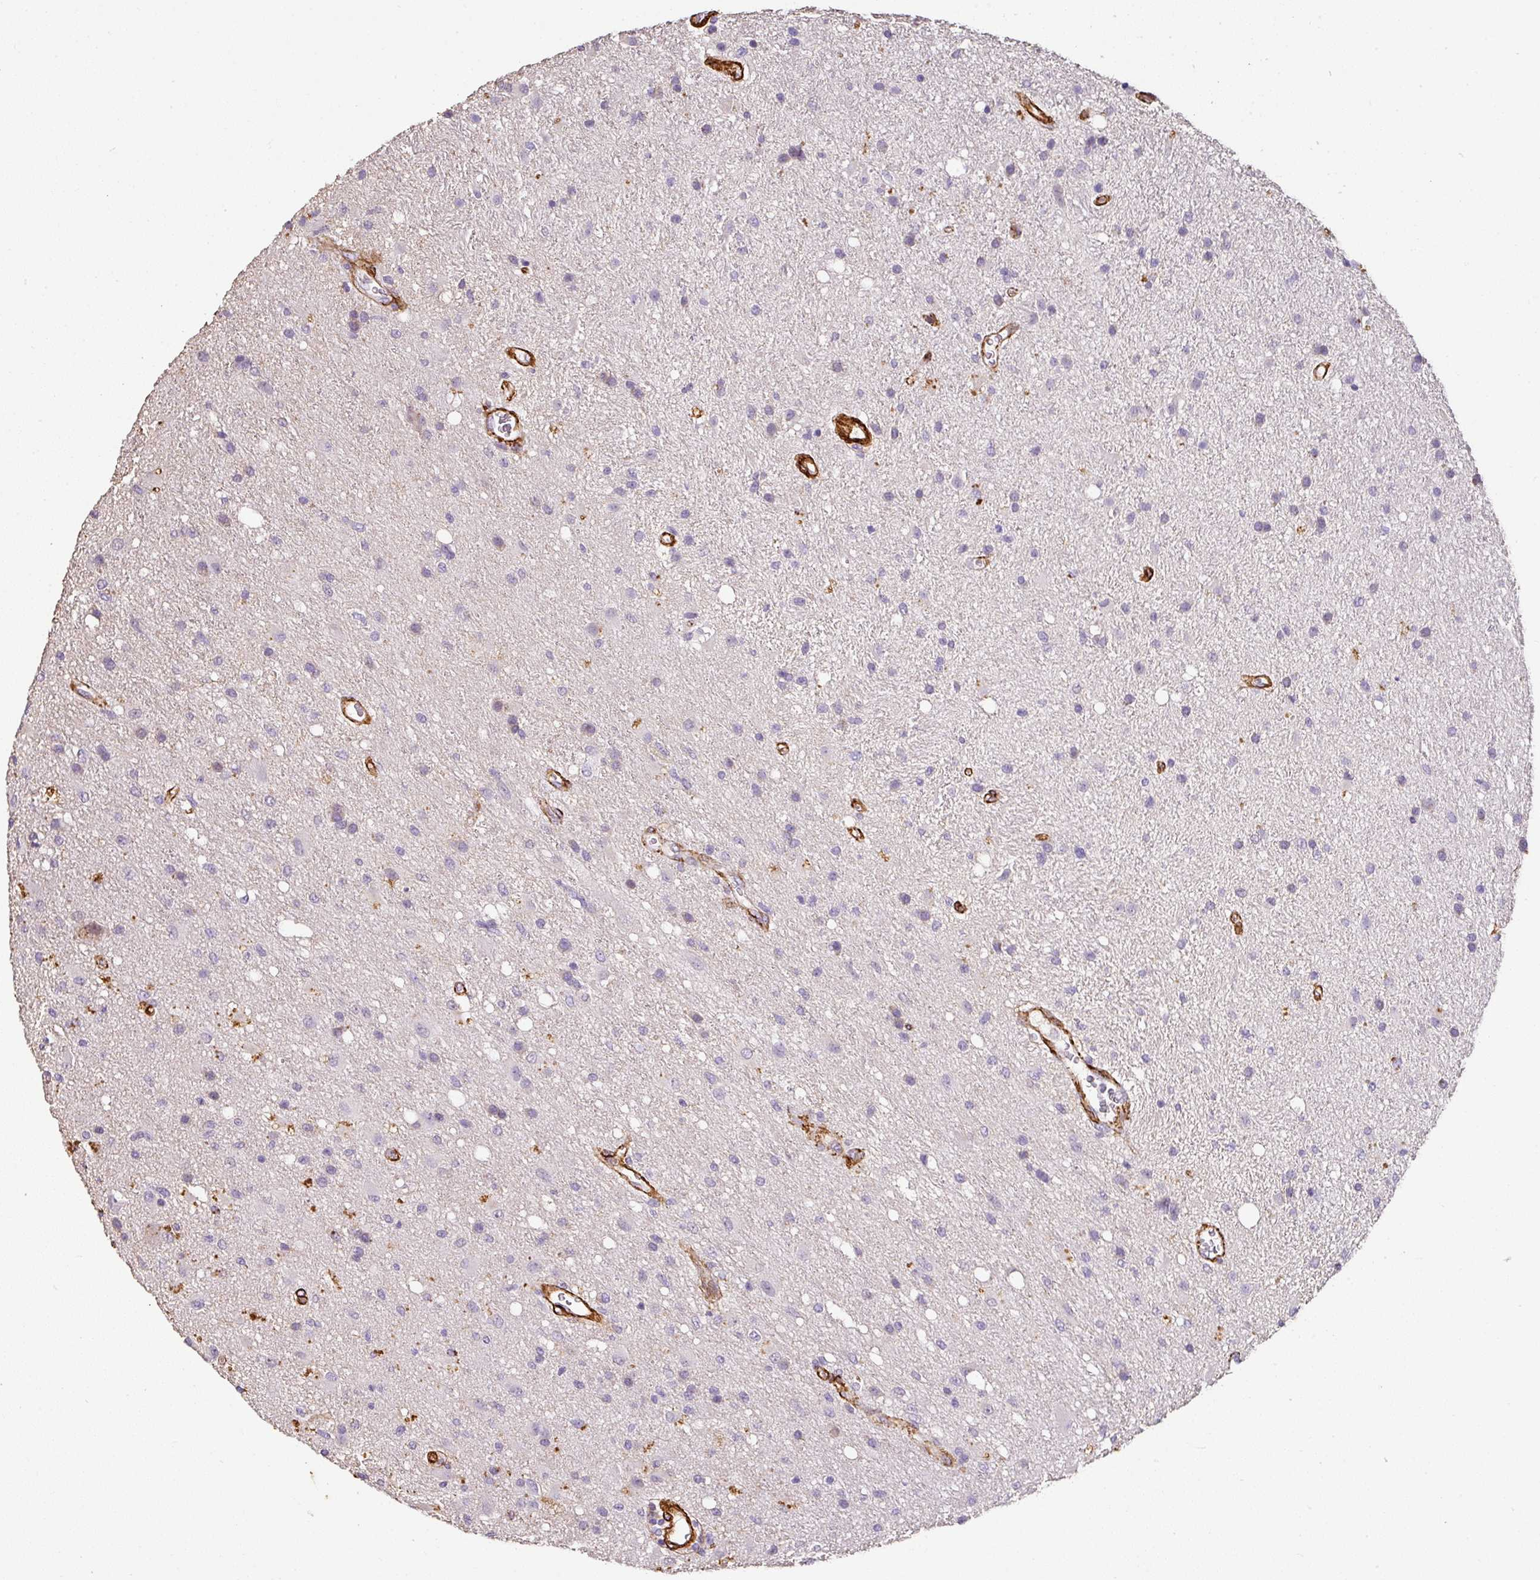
{"staining": {"intensity": "negative", "quantity": "none", "location": "none"}, "tissue": "glioma", "cell_type": "Tumor cells", "image_type": "cancer", "snomed": [{"axis": "morphology", "description": "Glioma, malignant, High grade"}, {"axis": "topography", "description": "Brain"}], "caption": "High power microscopy photomicrograph of an immunohistochemistry (IHC) photomicrograph of malignant glioma (high-grade), revealing no significant staining in tumor cells.", "gene": "SLC25A17", "patient": {"sex": "male", "age": 67}}